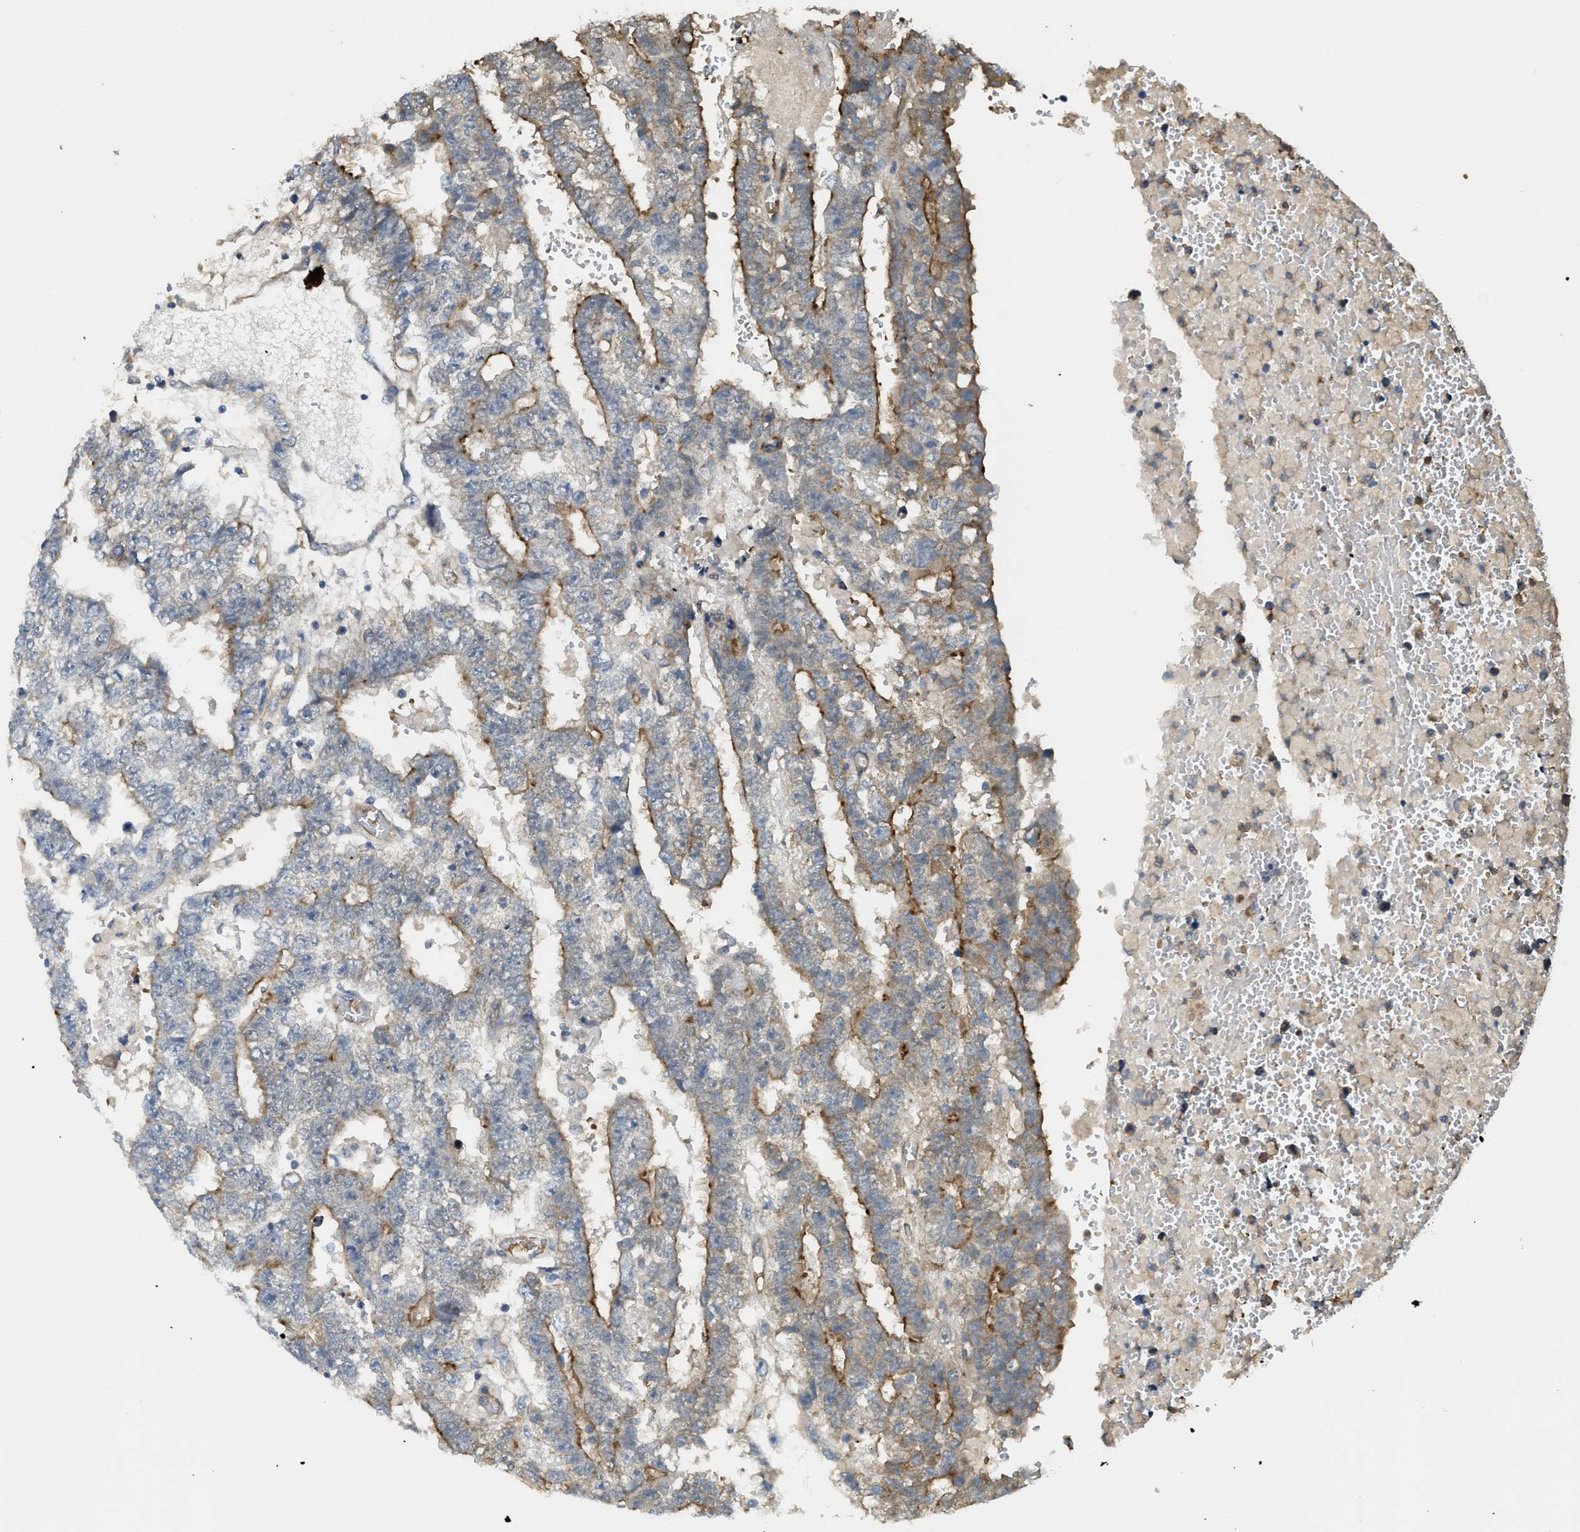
{"staining": {"intensity": "moderate", "quantity": "<25%", "location": "cytoplasmic/membranous"}, "tissue": "testis cancer", "cell_type": "Tumor cells", "image_type": "cancer", "snomed": [{"axis": "morphology", "description": "Carcinoma, Embryonal, NOS"}, {"axis": "topography", "description": "Testis"}], "caption": "The immunohistochemical stain shows moderate cytoplasmic/membranous positivity in tumor cells of testis cancer tissue.", "gene": "BAG4", "patient": {"sex": "male", "age": 25}}